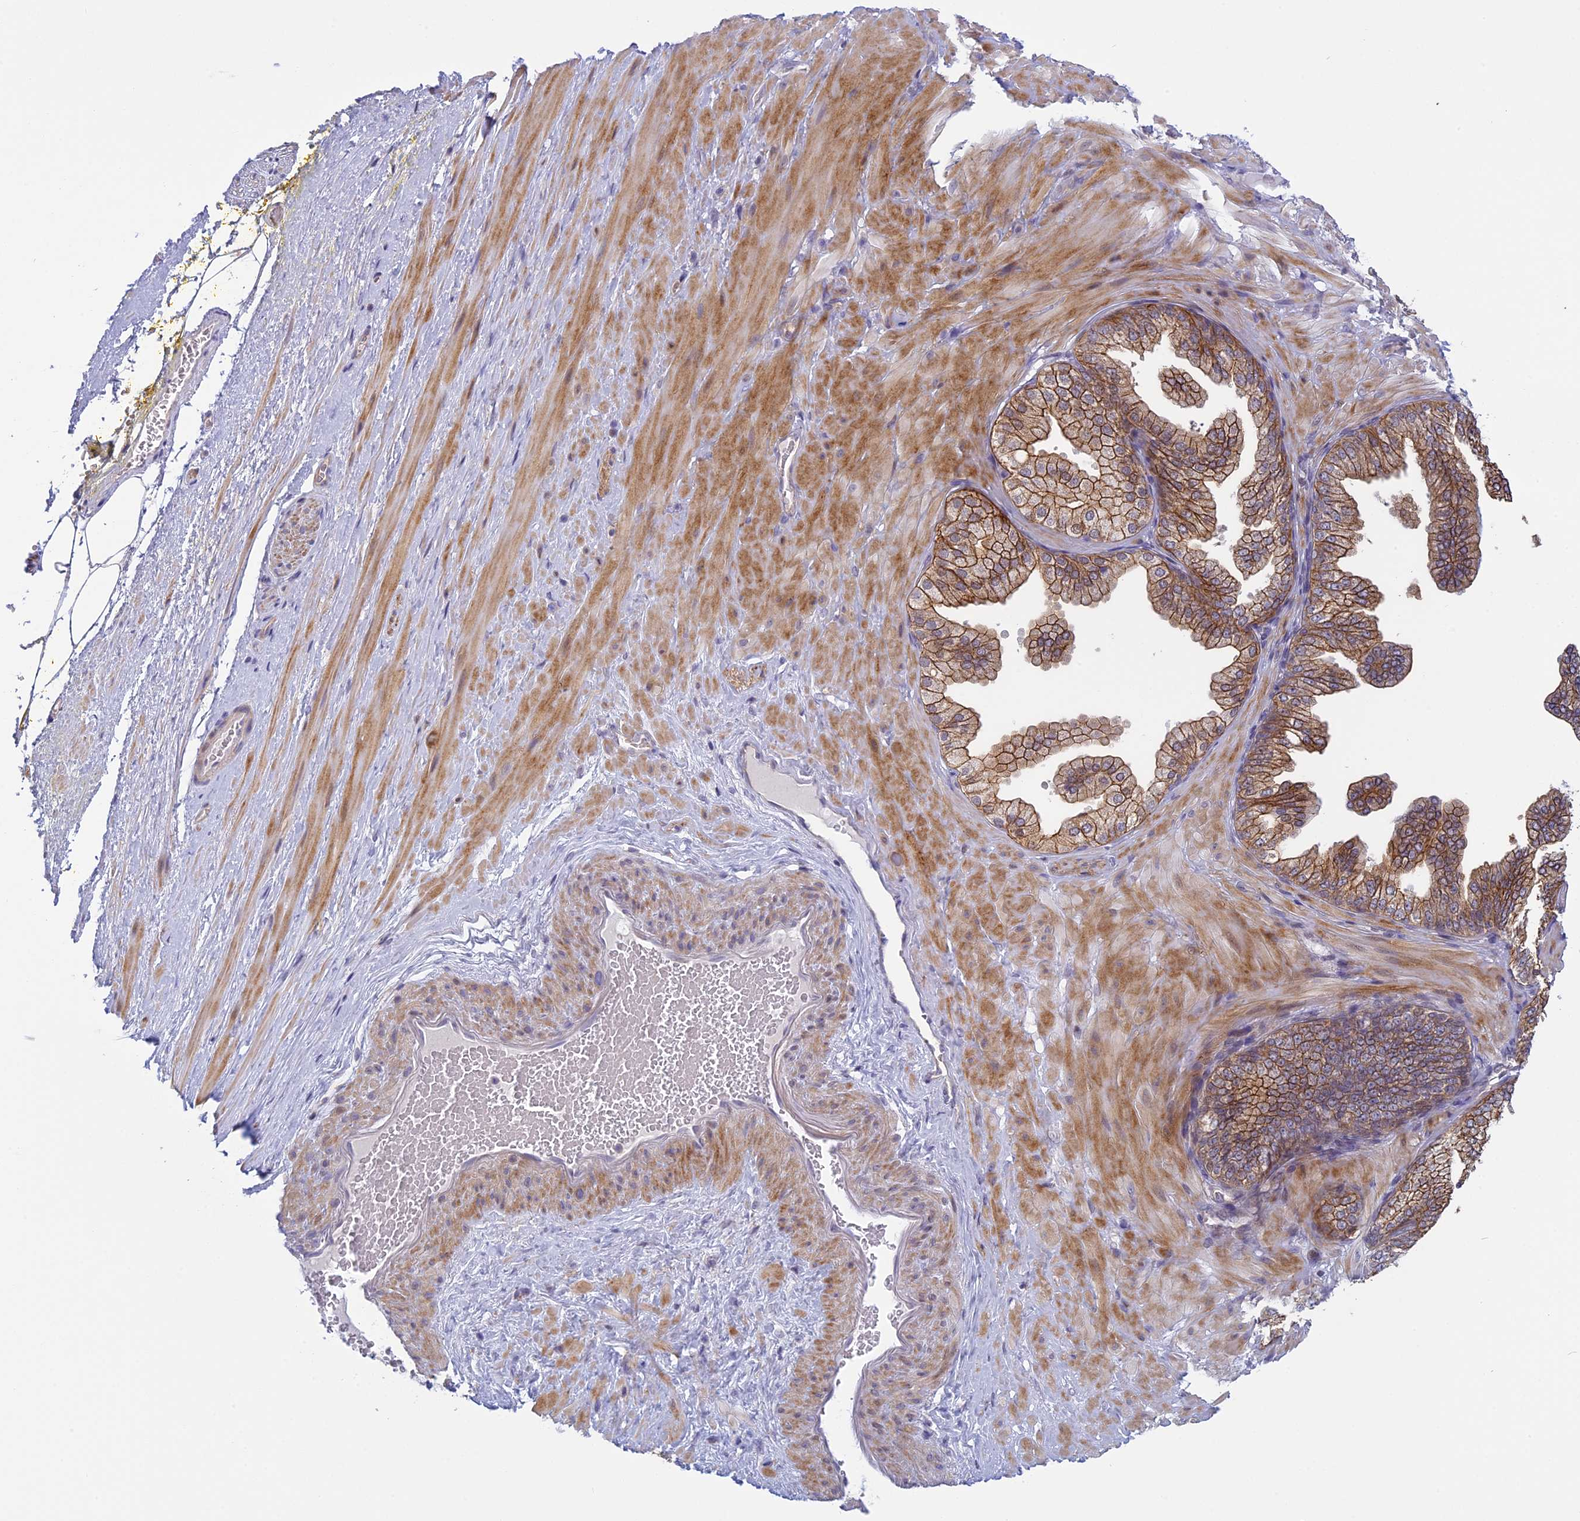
{"staining": {"intensity": "negative", "quantity": "none", "location": "none"}, "tissue": "adipose tissue", "cell_type": "Adipocytes", "image_type": "normal", "snomed": [{"axis": "morphology", "description": "Normal tissue, NOS"}, {"axis": "morphology", "description": "Adenocarcinoma, Low grade"}, {"axis": "topography", "description": "Prostate"}, {"axis": "topography", "description": "Peripheral nerve tissue"}], "caption": "Immunohistochemical staining of unremarkable human adipose tissue reveals no significant staining in adipocytes.", "gene": "CORO2A", "patient": {"sex": "male", "age": 63}}